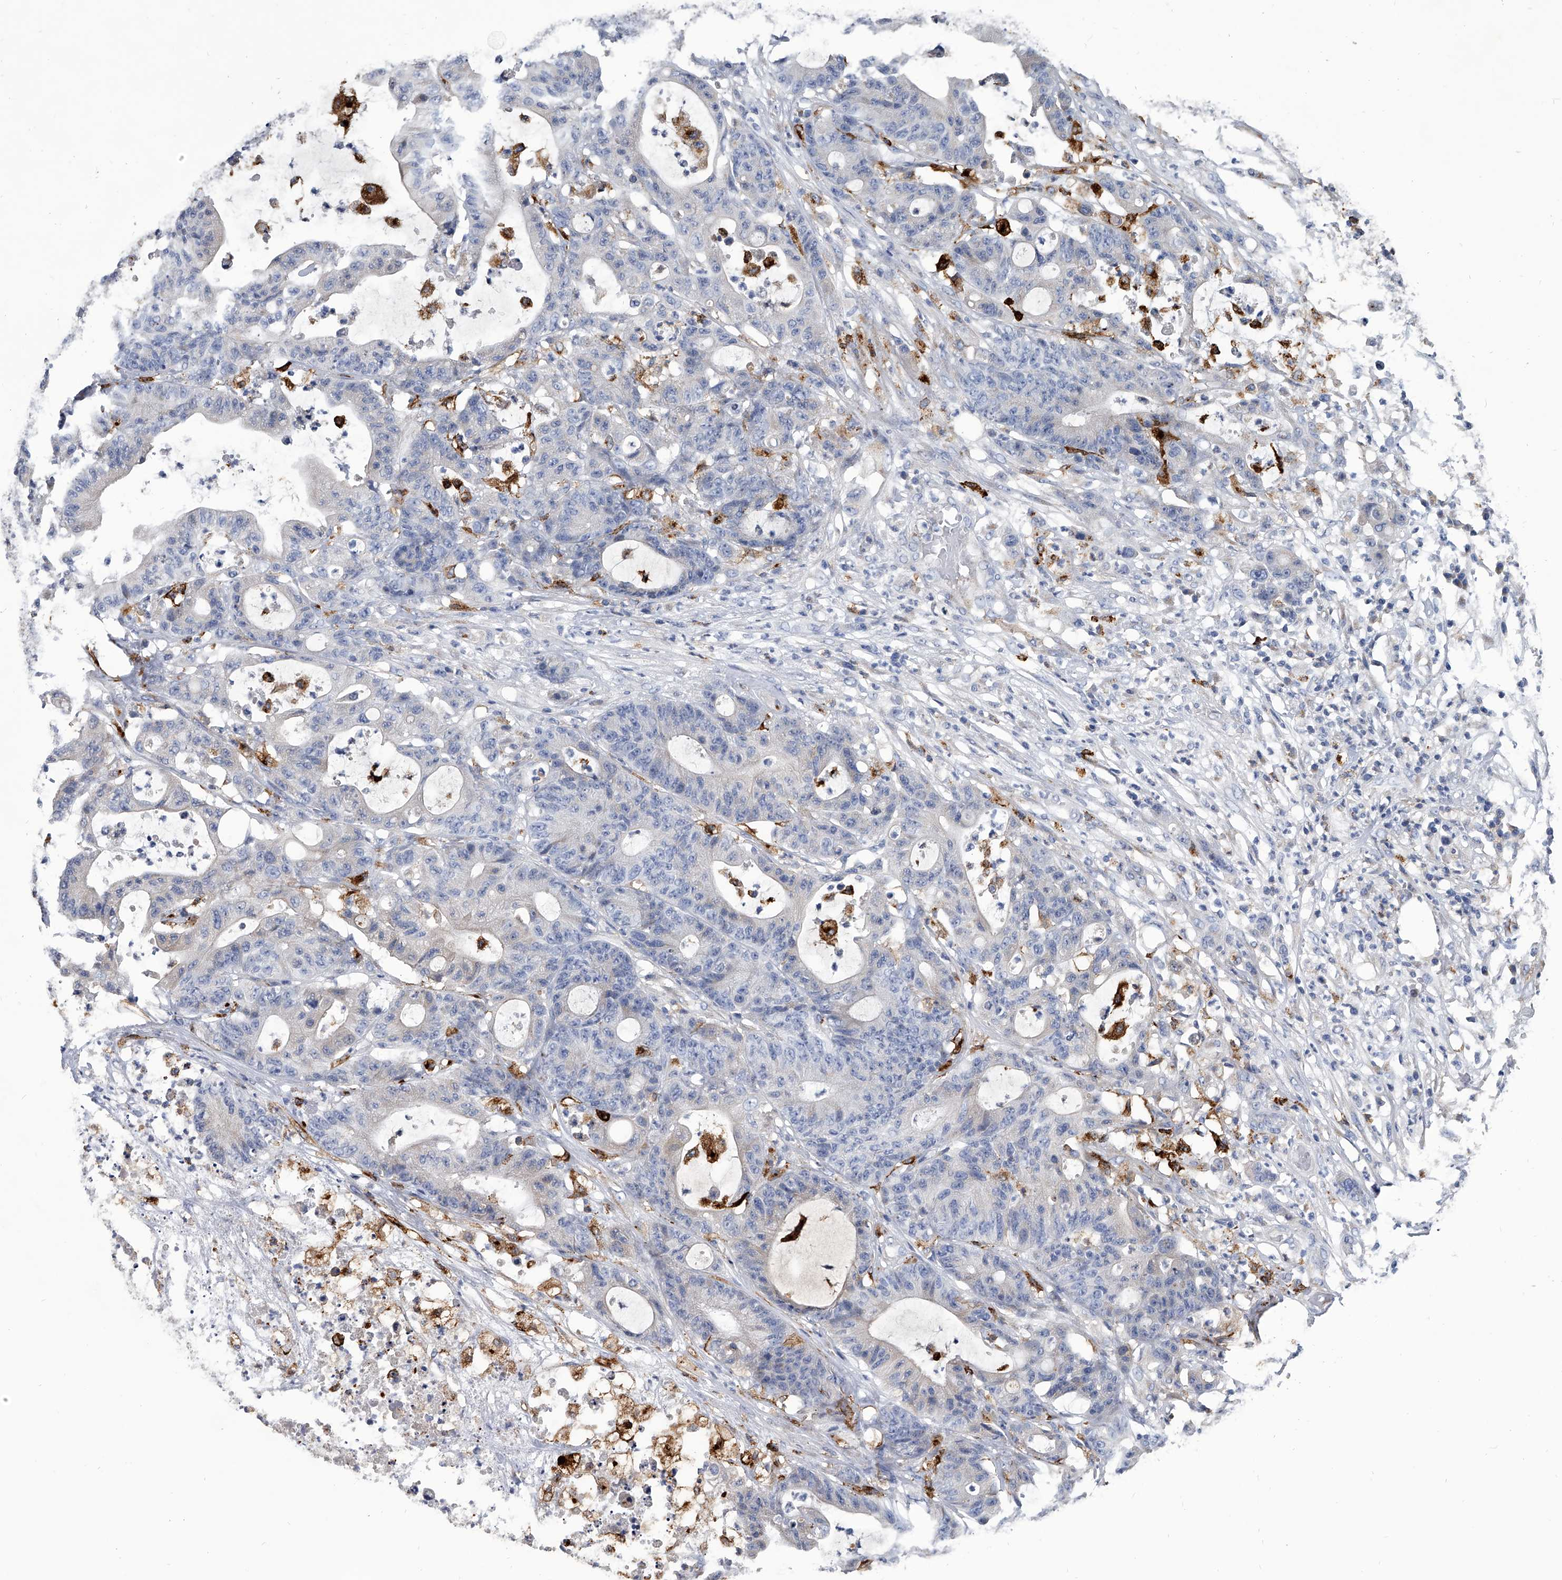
{"staining": {"intensity": "negative", "quantity": "none", "location": "none"}, "tissue": "colorectal cancer", "cell_type": "Tumor cells", "image_type": "cancer", "snomed": [{"axis": "morphology", "description": "Adenocarcinoma, NOS"}, {"axis": "topography", "description": "Colon"}], "caption": "DAB (3,3'-diaminobenzidine) immunohistochemical staining of colorectal cancer (adenocarcinoma) demonstrates no significant expression in tumor cells. Brightfield microscopy of IHC stained with DAB (brown) and hematoxylin (blue), captured at high magnification.", "gene": "SPP1", "patient": {"sex": "female", "age": 84}}